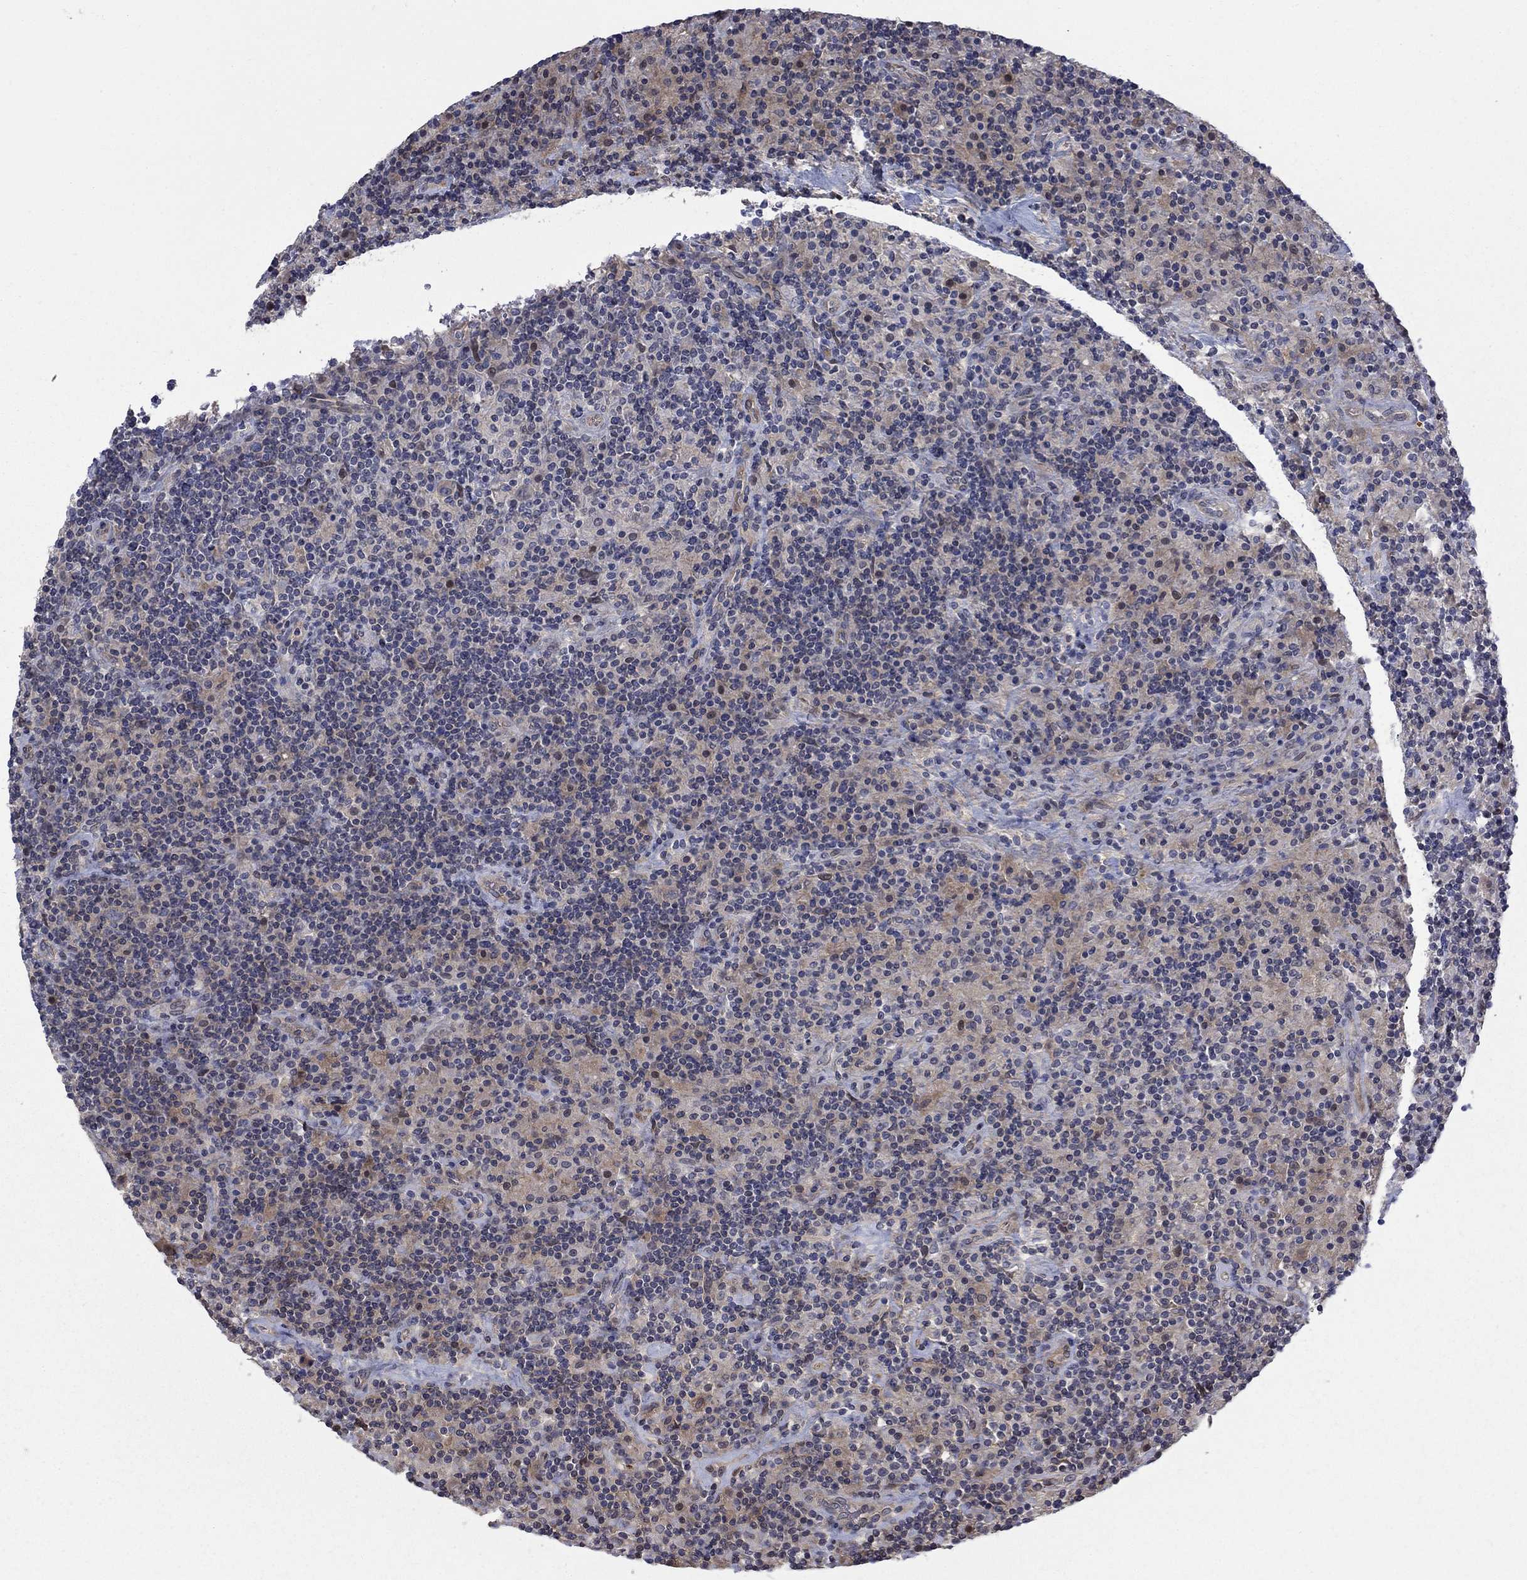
{"staining": {"intensity": "negative", "quantity": "none", "location": "none"}, "tissue": "lymphoma", "cell_type": "Tumor cells", "image_type": "cancer", "snomed": [{"axis": "morphology", "description": "Hodgkin's disease, NOS"}, {"axis": "topography", "description": "Lymph node"}], "caption": "Protein analysis of lymphoma exhibits no significant expression in tumor cells.", "gene": "PDZD2", "patient": {"sex": "male", "age": 70}}